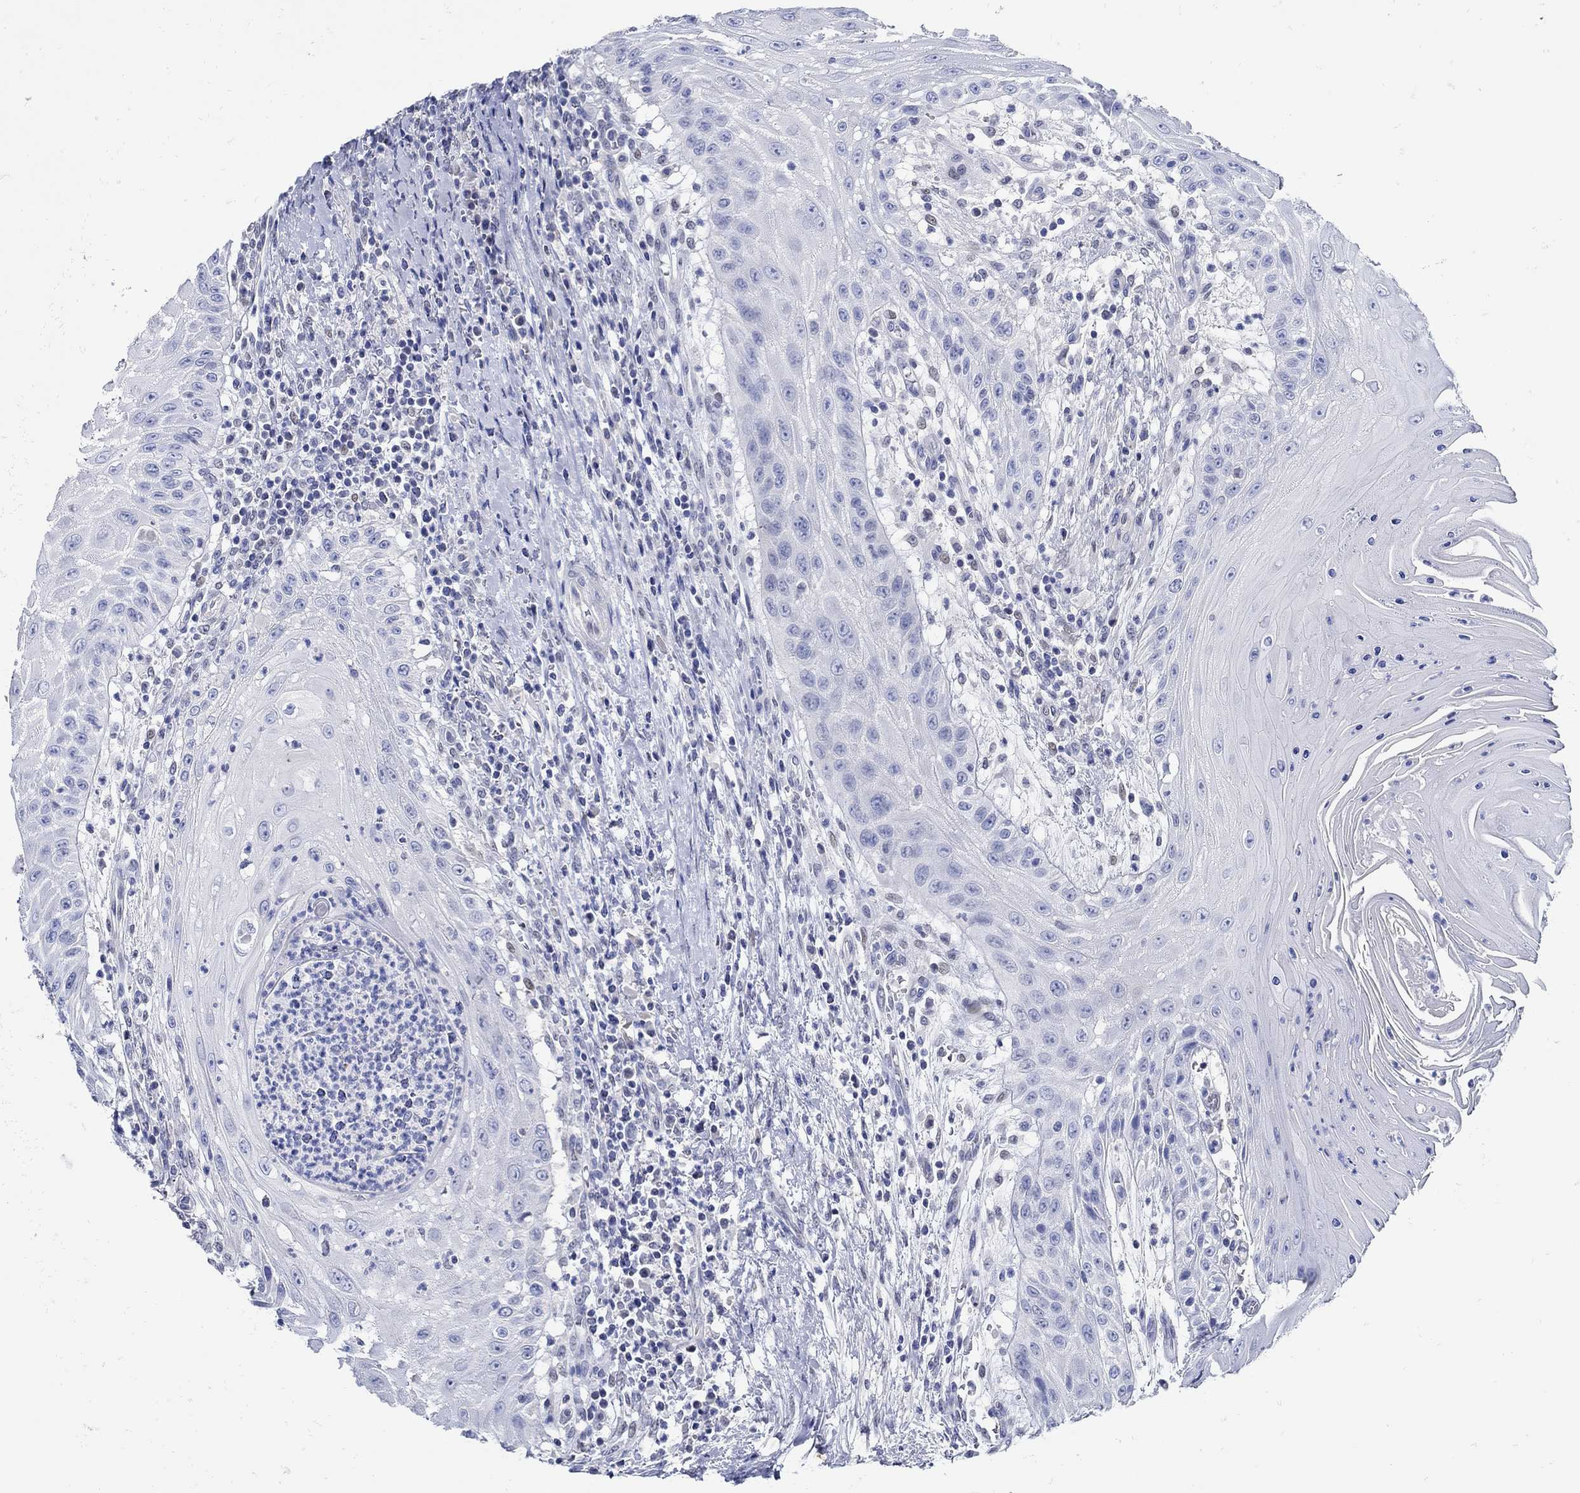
{"staining": {"intensity": "negative", "quantity": "none", "location": "none"}, "tissue": "head and neck cancer", "cell_type": "Tumor cells", "image_type": "cancer", "snomed": [{"axis": "morphology", "description": "Squamous cell carcinoma, NOS"}, {"axis": "topography", "description": "Oral tissue"}, {"axis": "topography", "description": "Head-Neck"}], "caption": "This is a micrograph of IHC staining of head and neck cancer, which shows no positivity in tumor cells. (DAB (3,3'-diaminobenzidine) immunohistochemistry (IHC) with hematoxylin counter stain).", "gene": "NOS1", "patient": {"sex": "male", "age": 58}}